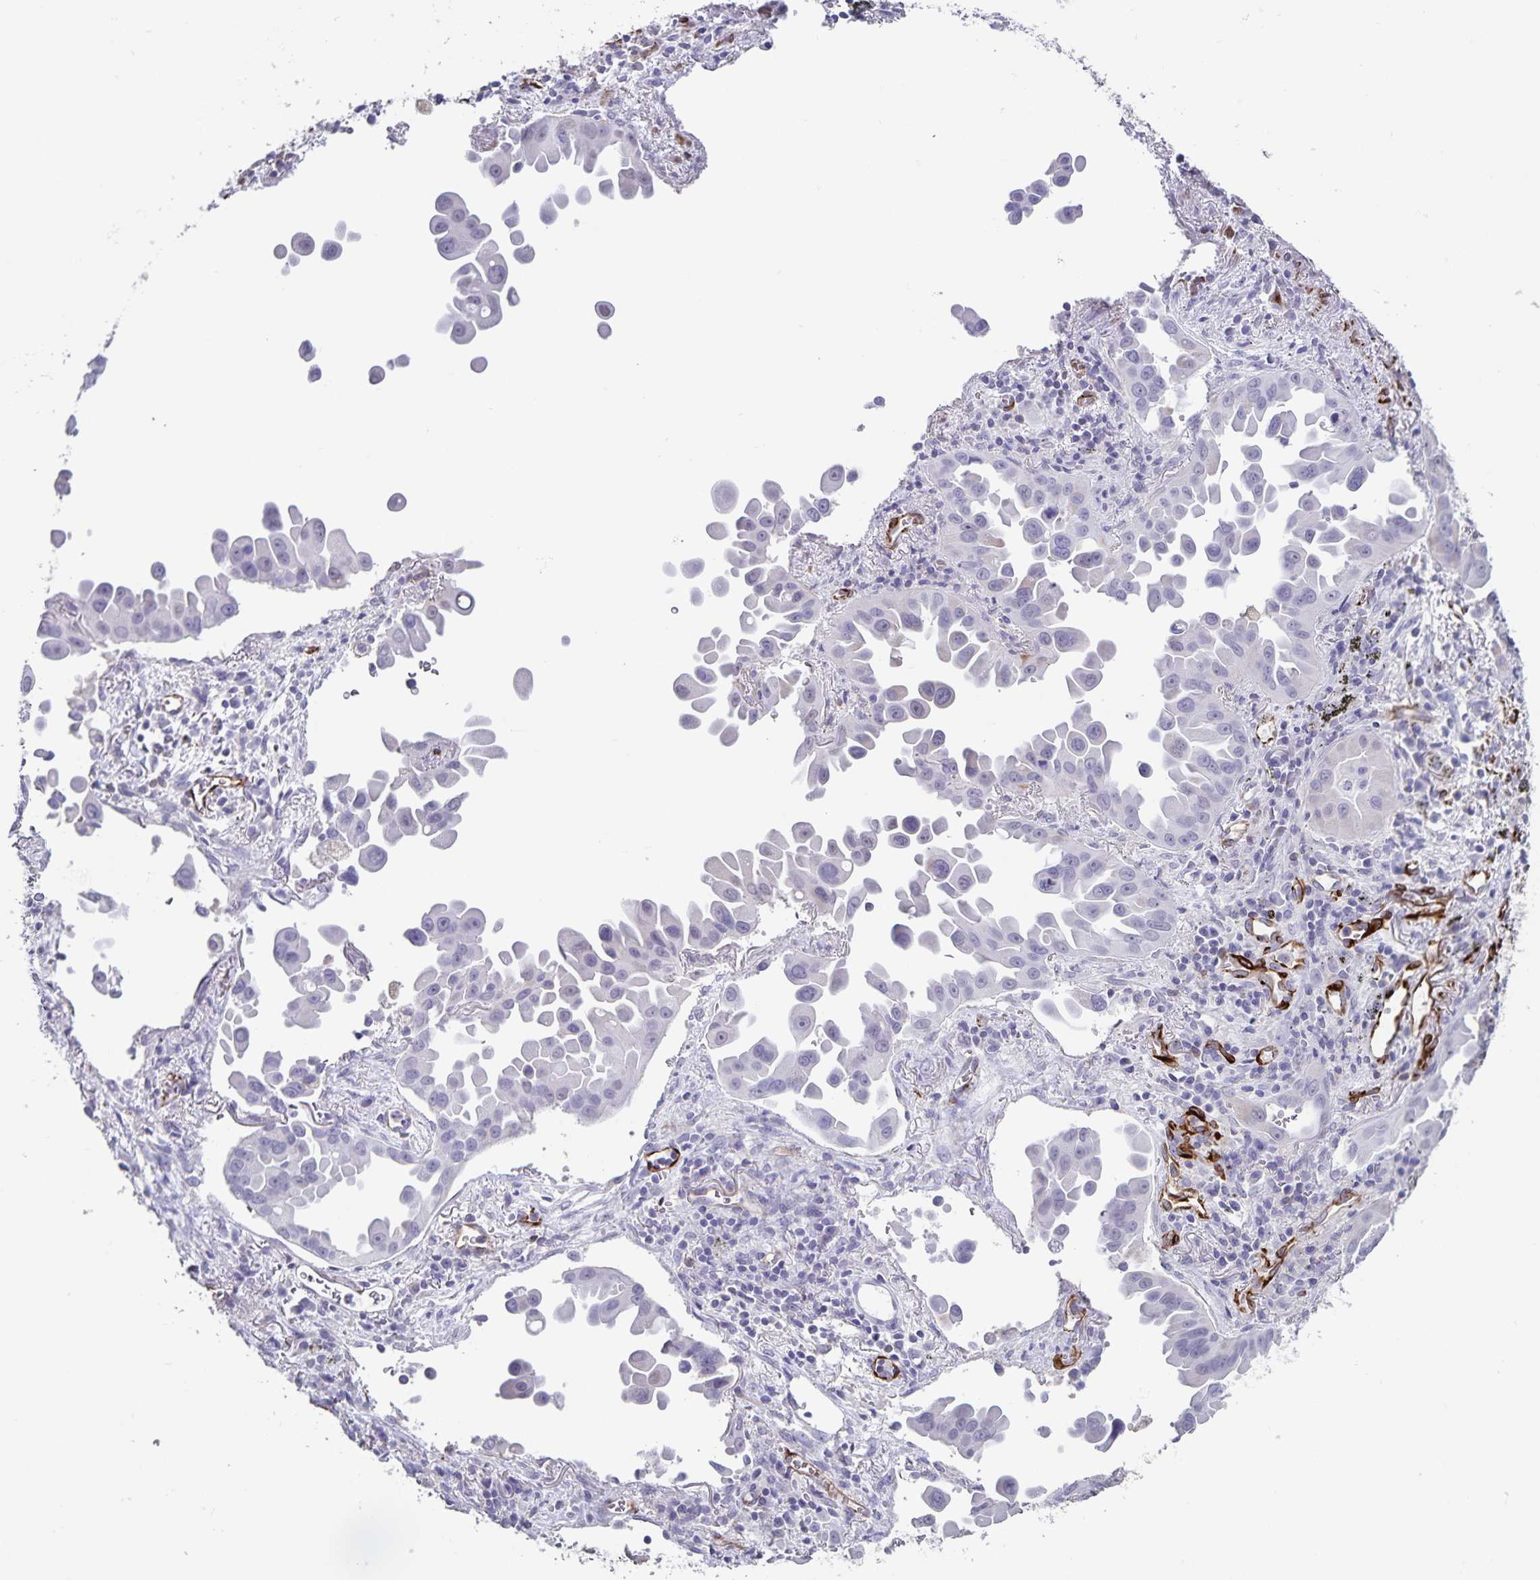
{"staining": {"intensity": "negative", "quantity": "none", "location": "none"}, "tissue": "lung cancer", "cell_type": "Tumor cells", "image_type": "cancer", "snomed": [{"axis": "morphology", "description": "Adenocarcinoma, NOS"}, {"axis": "topography", "description": "Lung"}], "caption": "Lung adenocarcinoma was stained to show a protein in brown. There is no significant staining in tumor cells. Nuclei are stained in blue.", "gene": "SYNM", "patient": {"sex": "male", "age": 68}}